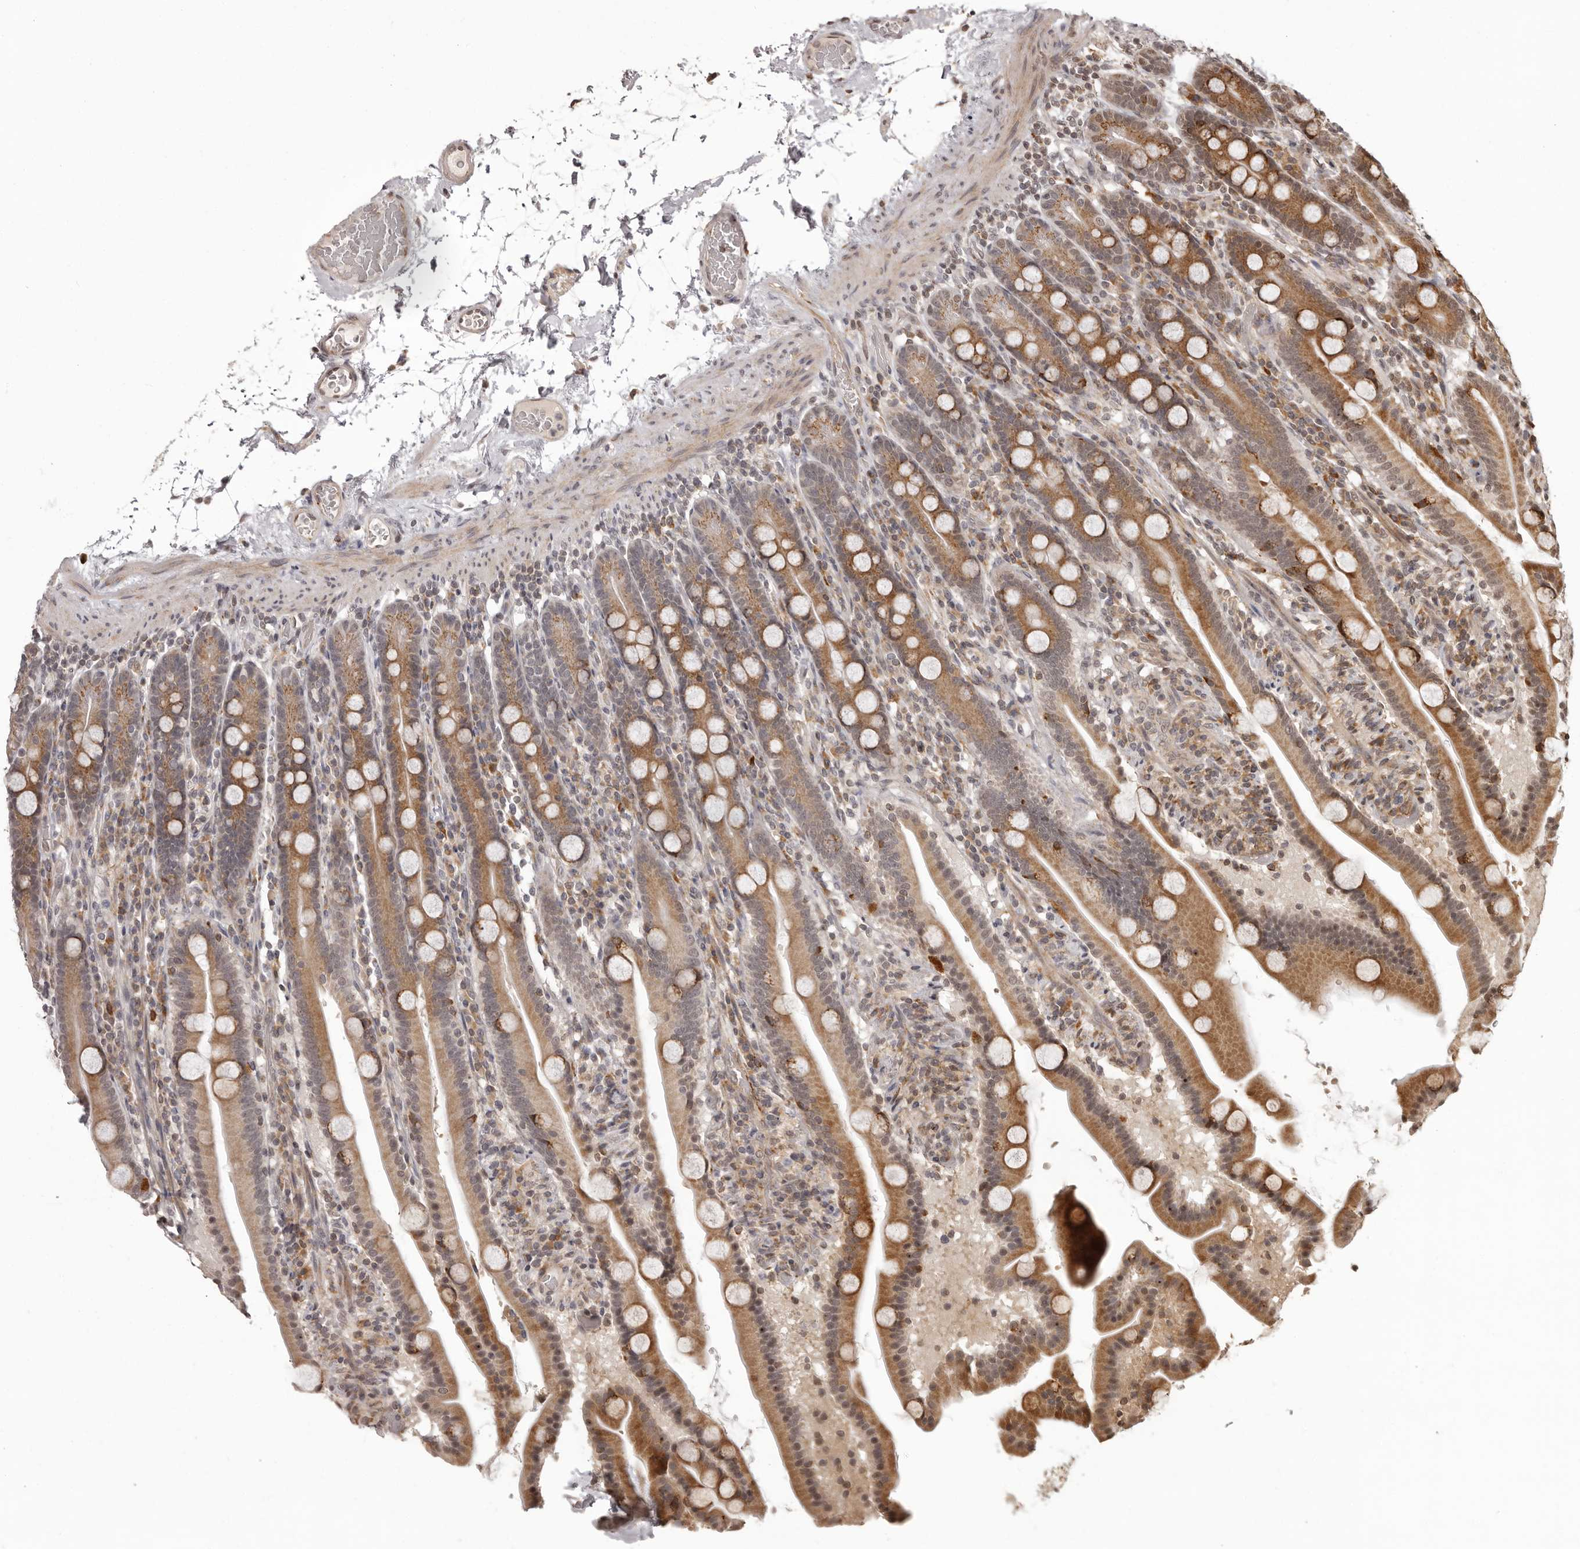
{"staining": {"intensity": "strong", "quantity": ">75%", "location": "cytoplasmic/membranous"}, "tissue": "duodenum", "cell_type": "Glandular cells", "image_type": "normal", "snomed": [{"axis": "morphology", "description": "Normal tissue, NOS"}, {"axis": "topography", "description": "Duodenum"}], "caption": "Immunohistochemistry of normal duodenum demonstrates high levels of strong cytoplasmic/membranous staining in approximately >75% of glandular cells.", "gene": "IL32", "patient": {"sex": "male", "age": 55}}